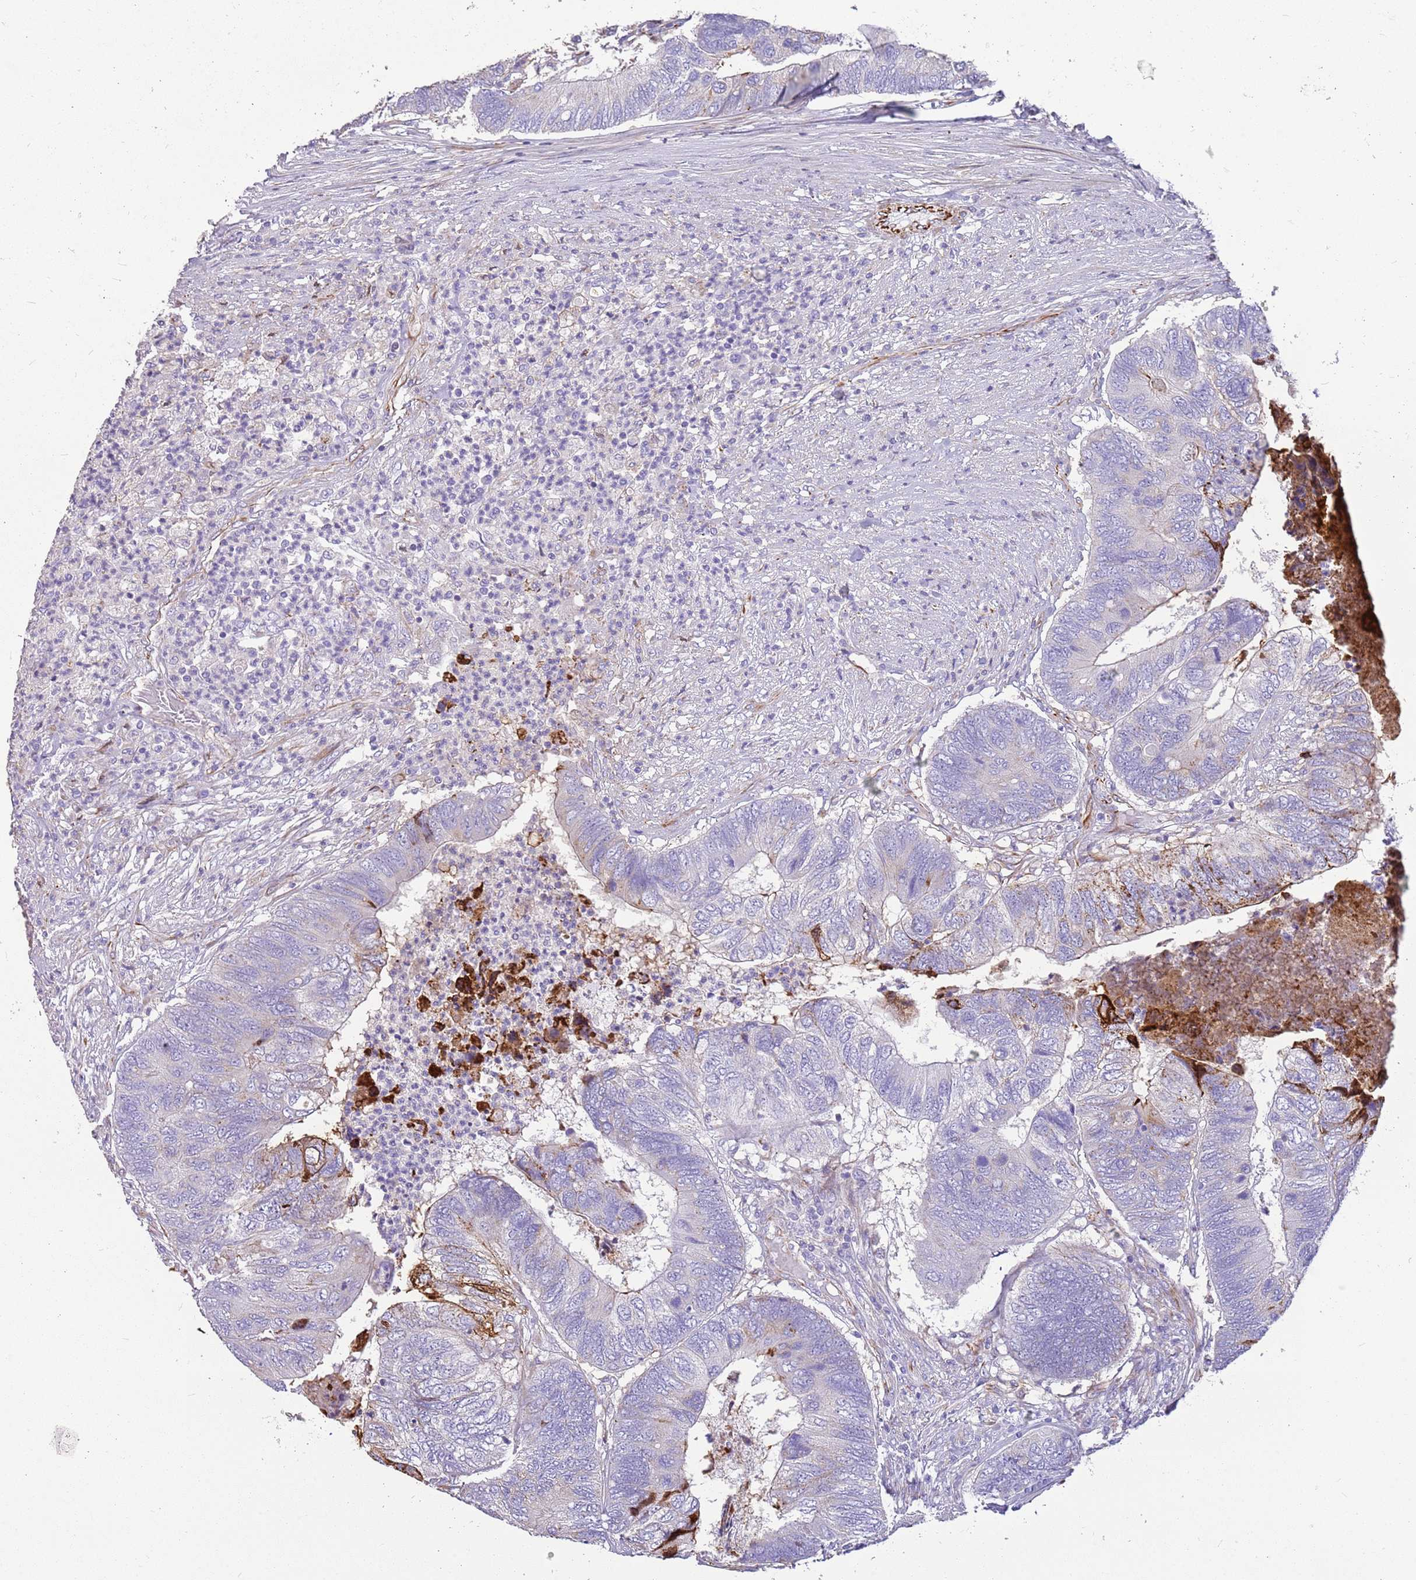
{"staining": {"intensity": "negative", "quantity": "none", "location": "none"}, "tissue": "colorectal cancer", "cell_type": "Tumor cells", "image_type": "cancer", "snomed": [{"axis": "morphology", "description": "Adenocarcinoma, NOS"}, {"axis": "topography", "description": "Colon"}], "caption": "The histopathology image reveals no staining of tumor cells in colorectal cancer. (Stains: DAB immunohistochemistry with hematoxylin counter stain, Microscopy: brightfield microscopy at high magnification).", "gene": "ZDHHC1", "patient": {"sex": "female", "age": 67}}